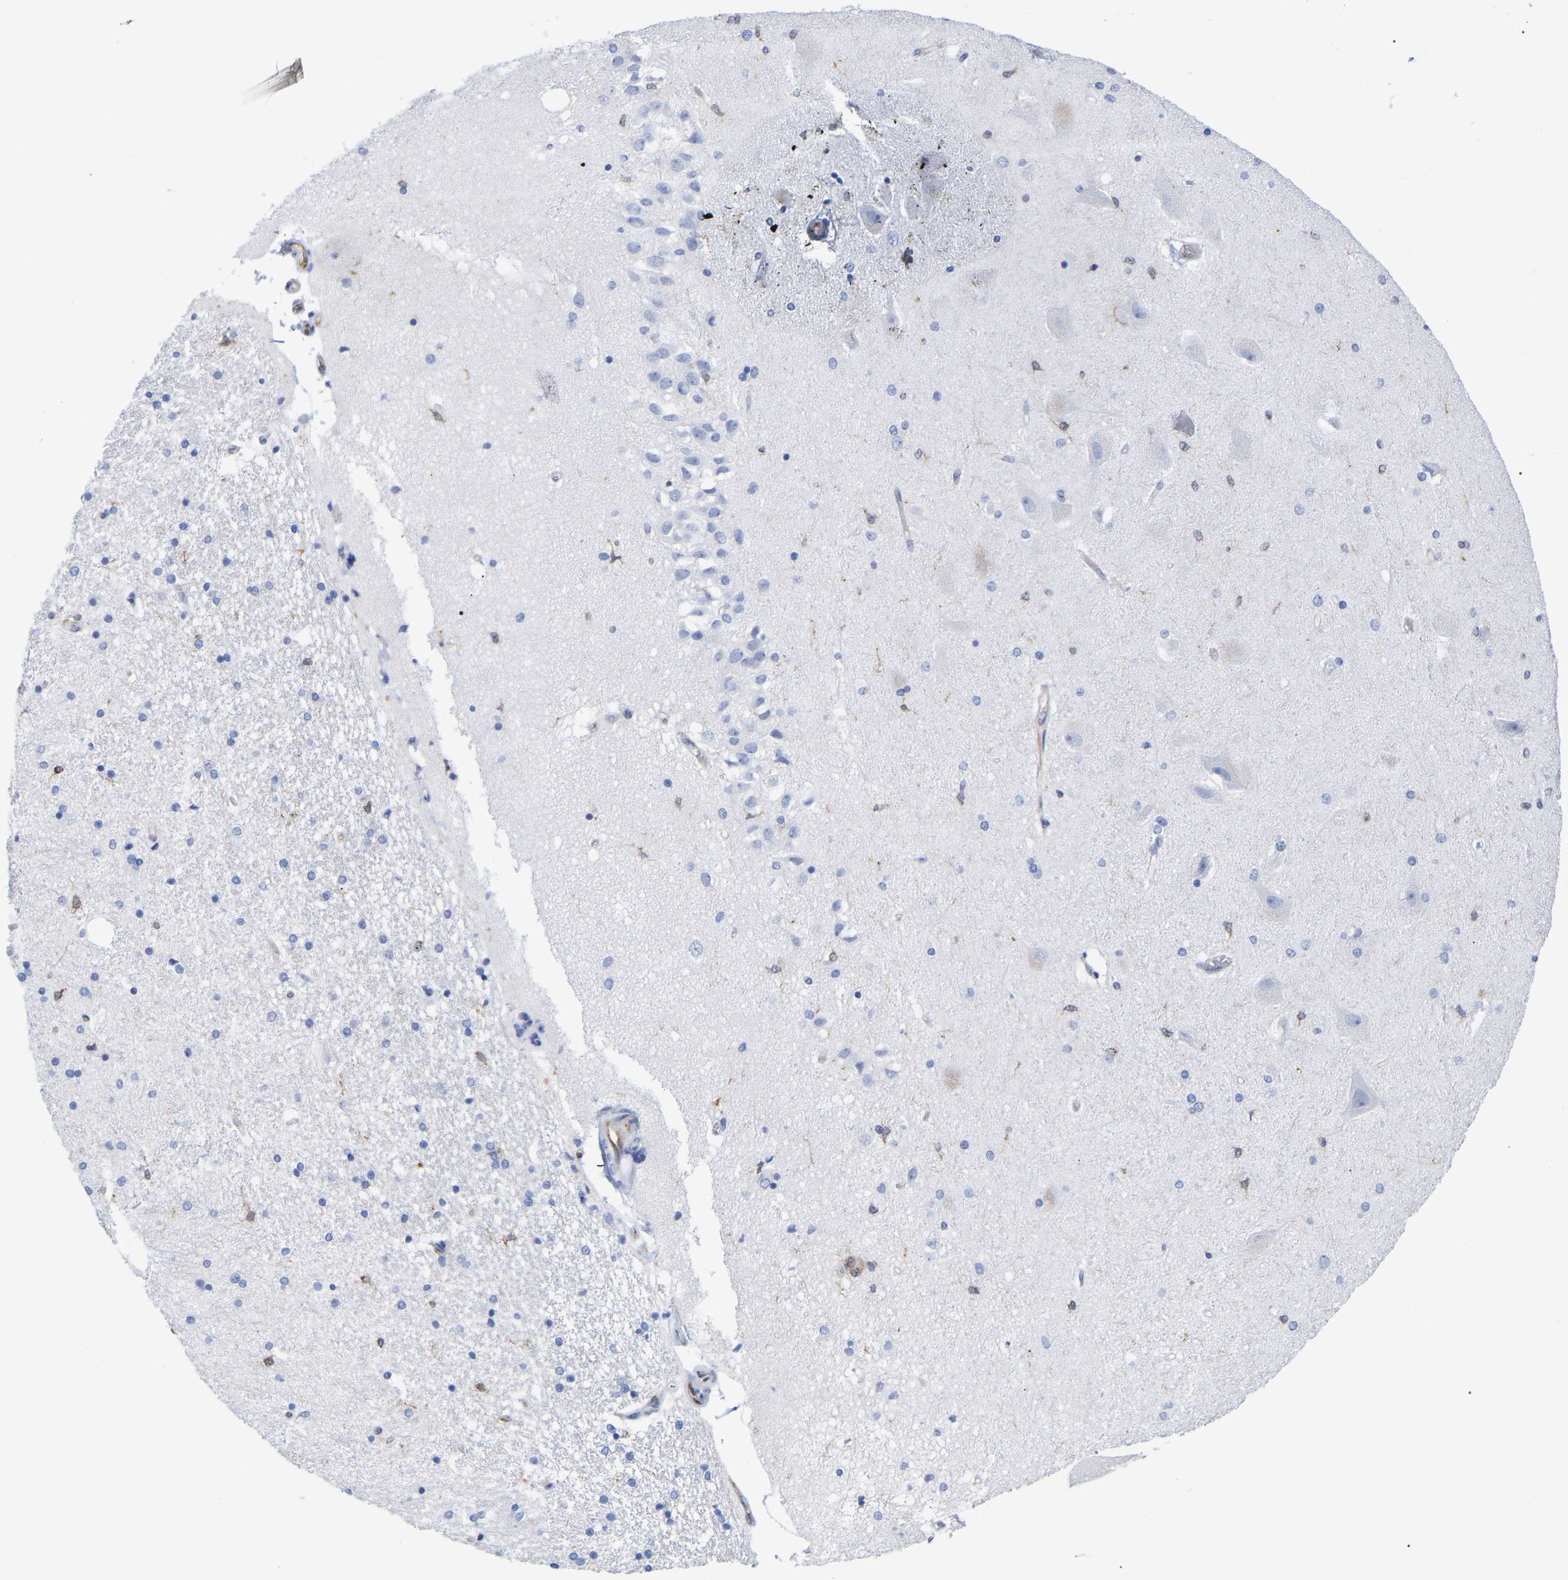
{"staining": {"intensity": "moderate", "quantity": "<25%", "location": "cytoplasmic/membranous"}, "tissue": "hippocampus", "cell_type": "Glial cells", "image_type": "normal", "snomed": [{"axis": "morphology", "description": "Normal tissue, NOS"}, {"axis": "topography", "description": "Hippocampus"}], "caption": "IHC (DAB (3,3'-diaminobenzidine)) staining of benign human hippocampus reveals moderate cytoplasmic/membranous protein staining in approximately <25% of glial cells.", "gene": "GIMAP4", "patient": {"sex": "female", "age": 54}}